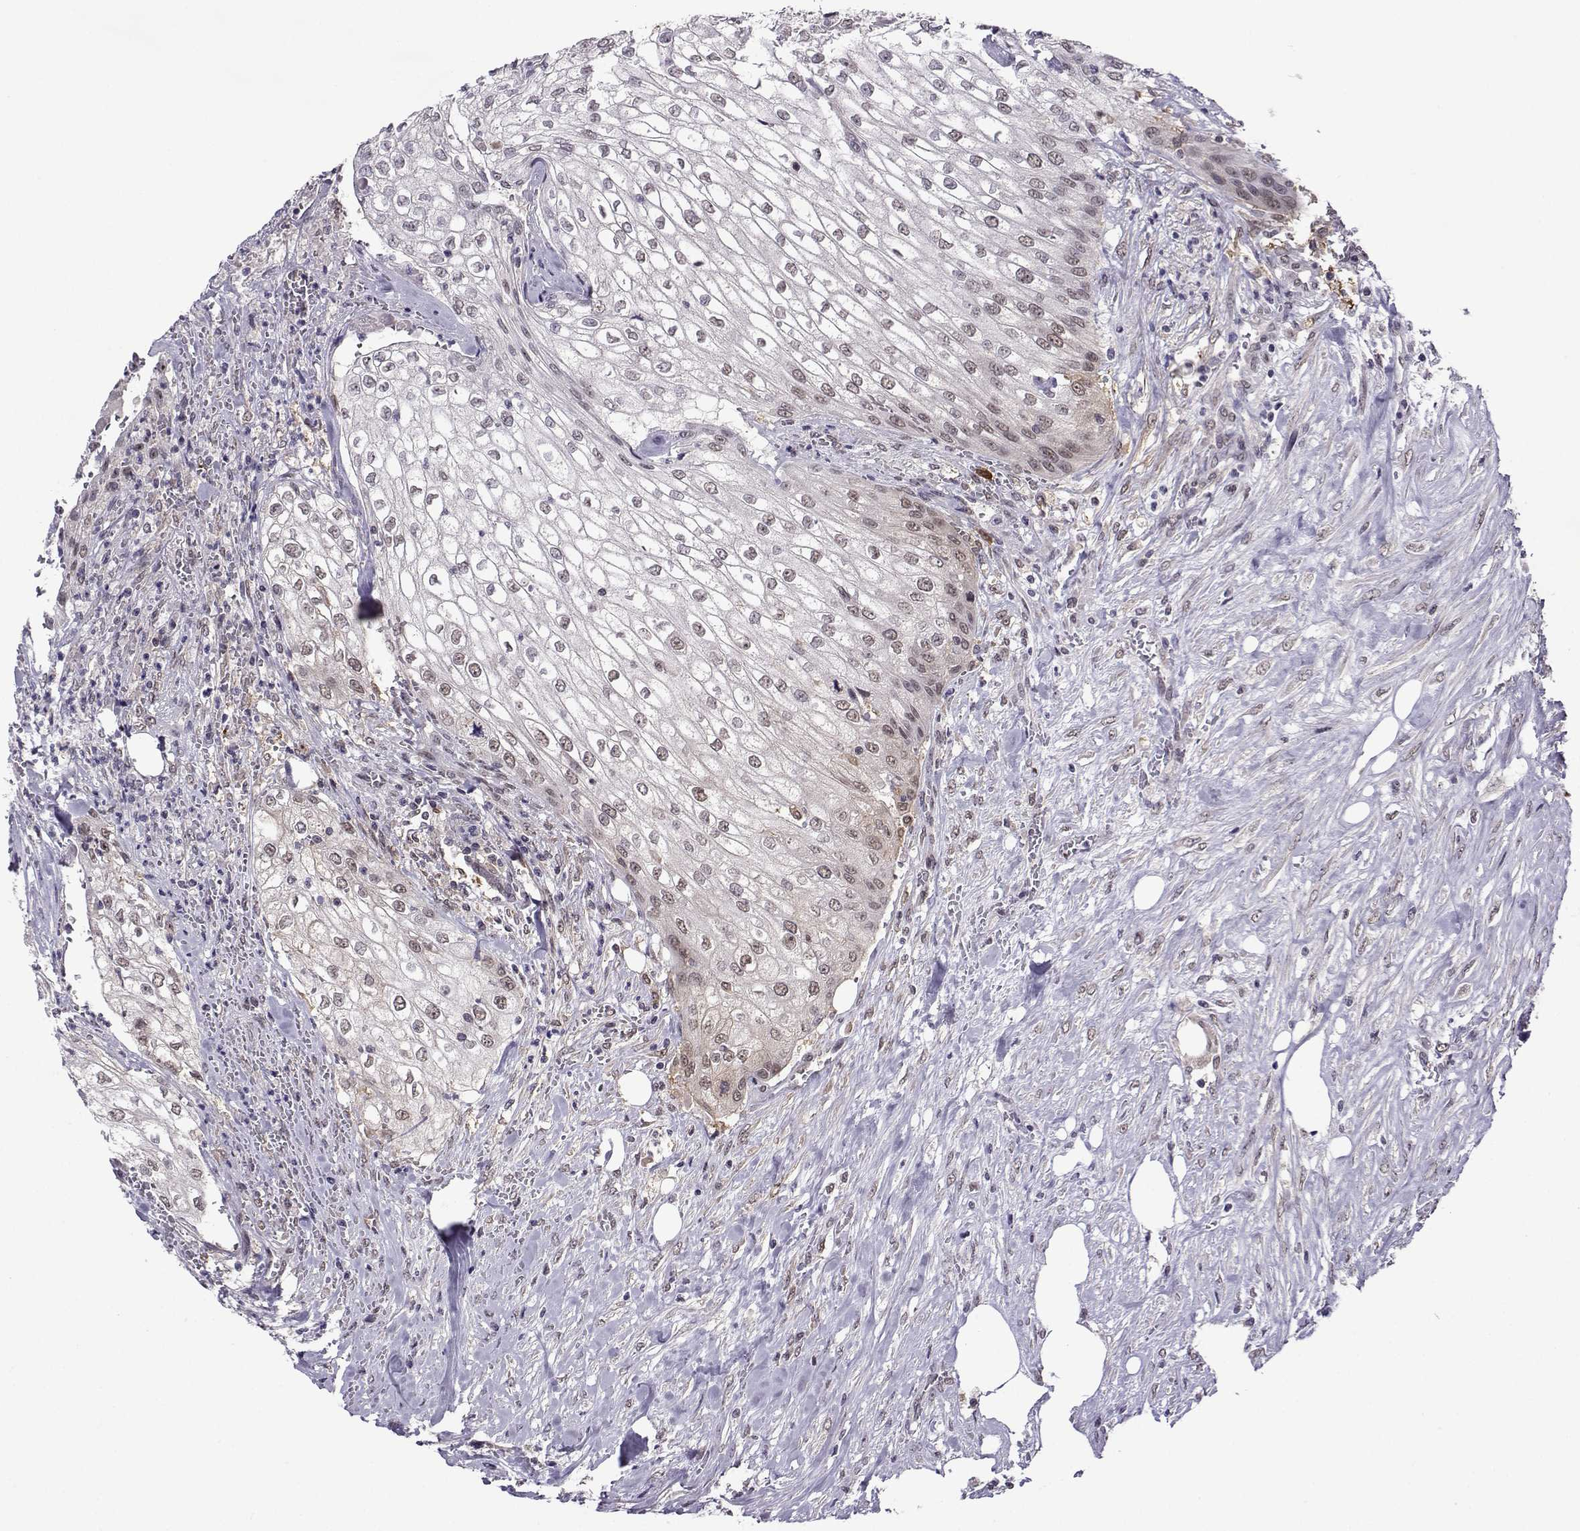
{"staining": {"intensity": "negative", "quantity": "none", "location": "none"}, "tissue": "urothelial cancer", "cell_type": "Tumor cells", "image_type": "cancer", "snomed": [{"axis": "morphology", "description": "Urothelial carcinoma, High grade"}, {"axis": "topography", "description": "Urinary bladder"}], "caption": "High power microscopy micrograph of an immunohistochemistry (IHC) micrograph of urothelial cancer, revealing no significant positivity in tumor cells.", "gene": "DDX20", "patient": {"sex": "male", "age": 62}}